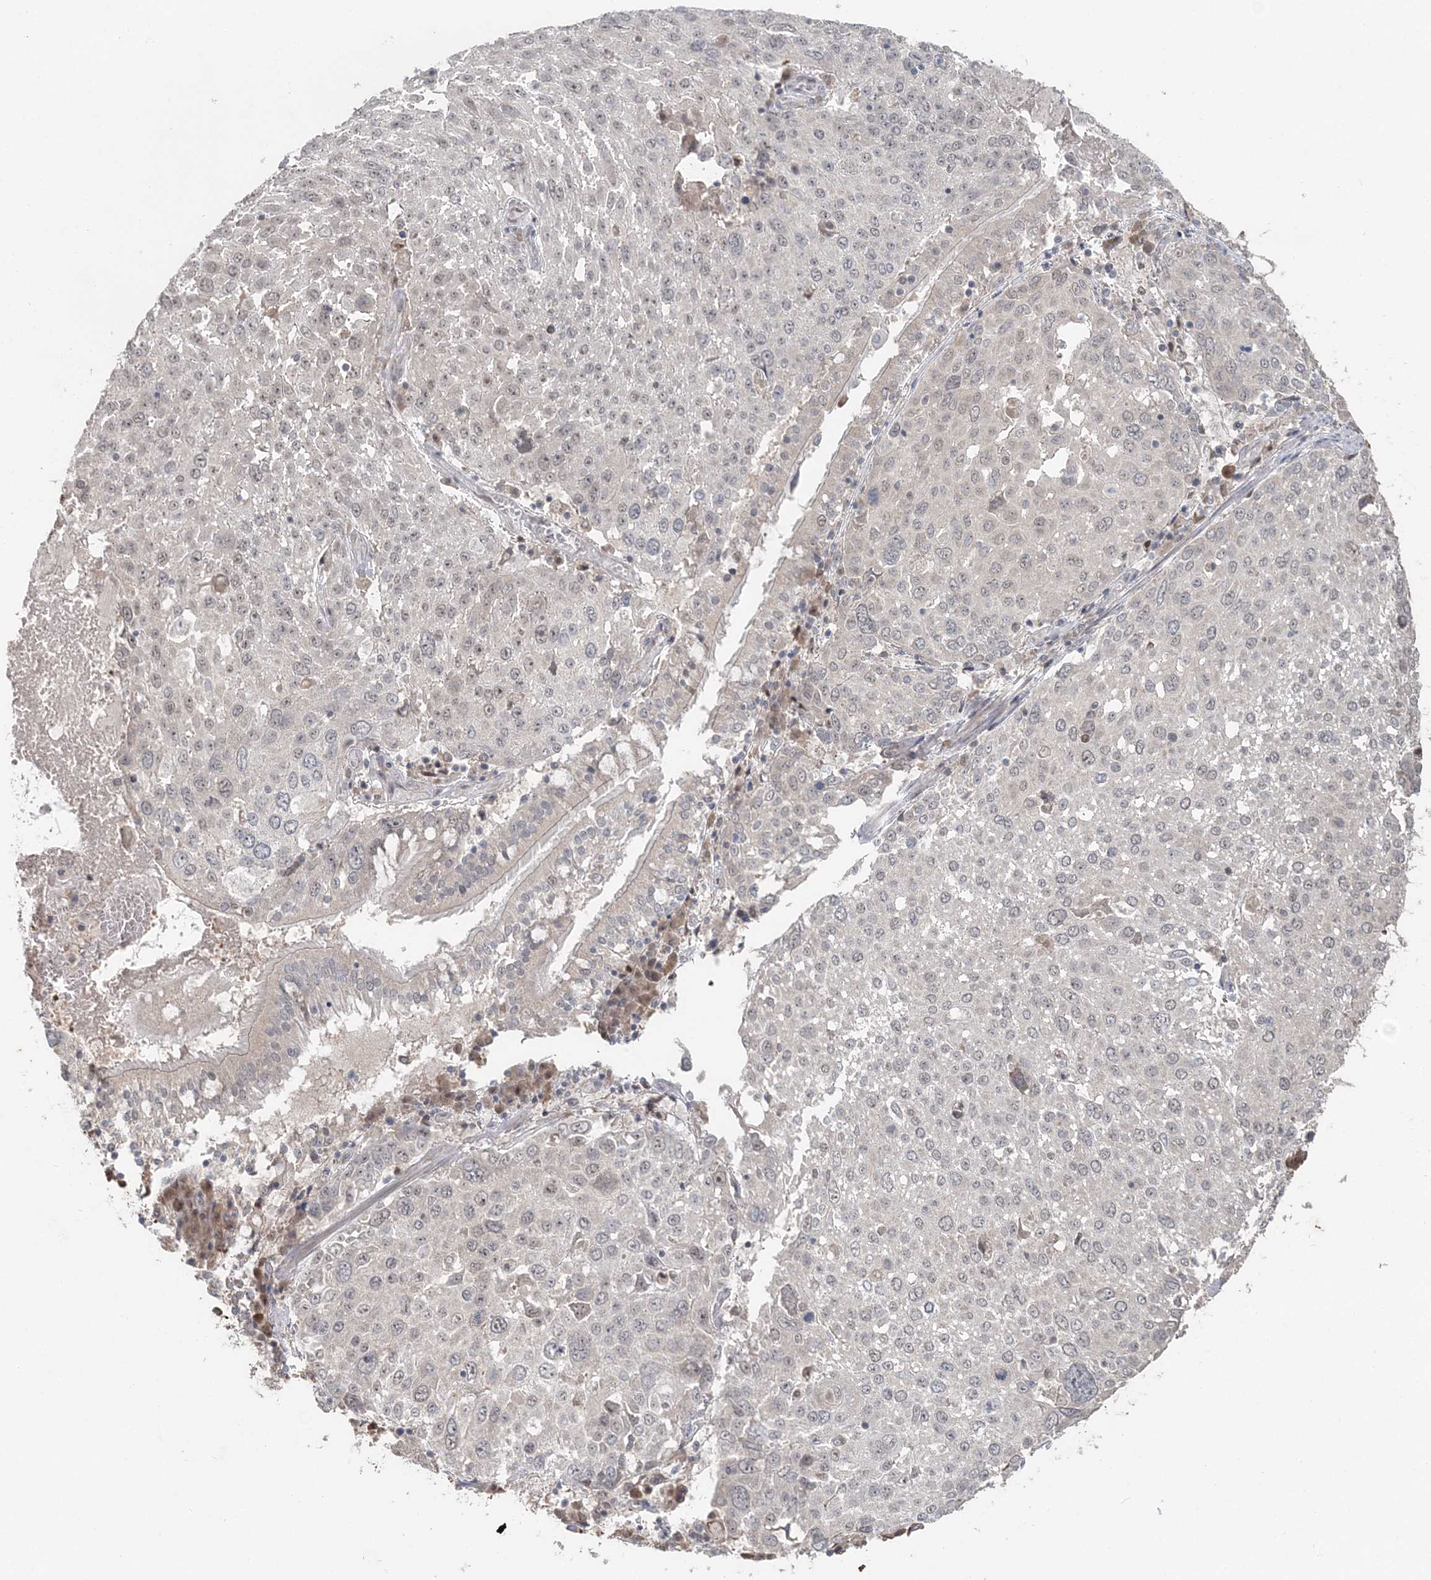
{"staining": {"intensity": "negative", "quantity": "none", "location": "none"}, "tissue": "lung cancer", "cell_type": "Tumor cells", "image_type": "cancer", "snomed": [{"axis": "morphology", "description": "Squamous cell carcinoma, NOS"}, {"axis": "topography", "description": "Lung"}], "caption": "Immunohistochemistry of human lung cancer exhibits no expression in tumor cells.", "gene": "SLU7", "patient": {"sex": "male", "age": 65}}